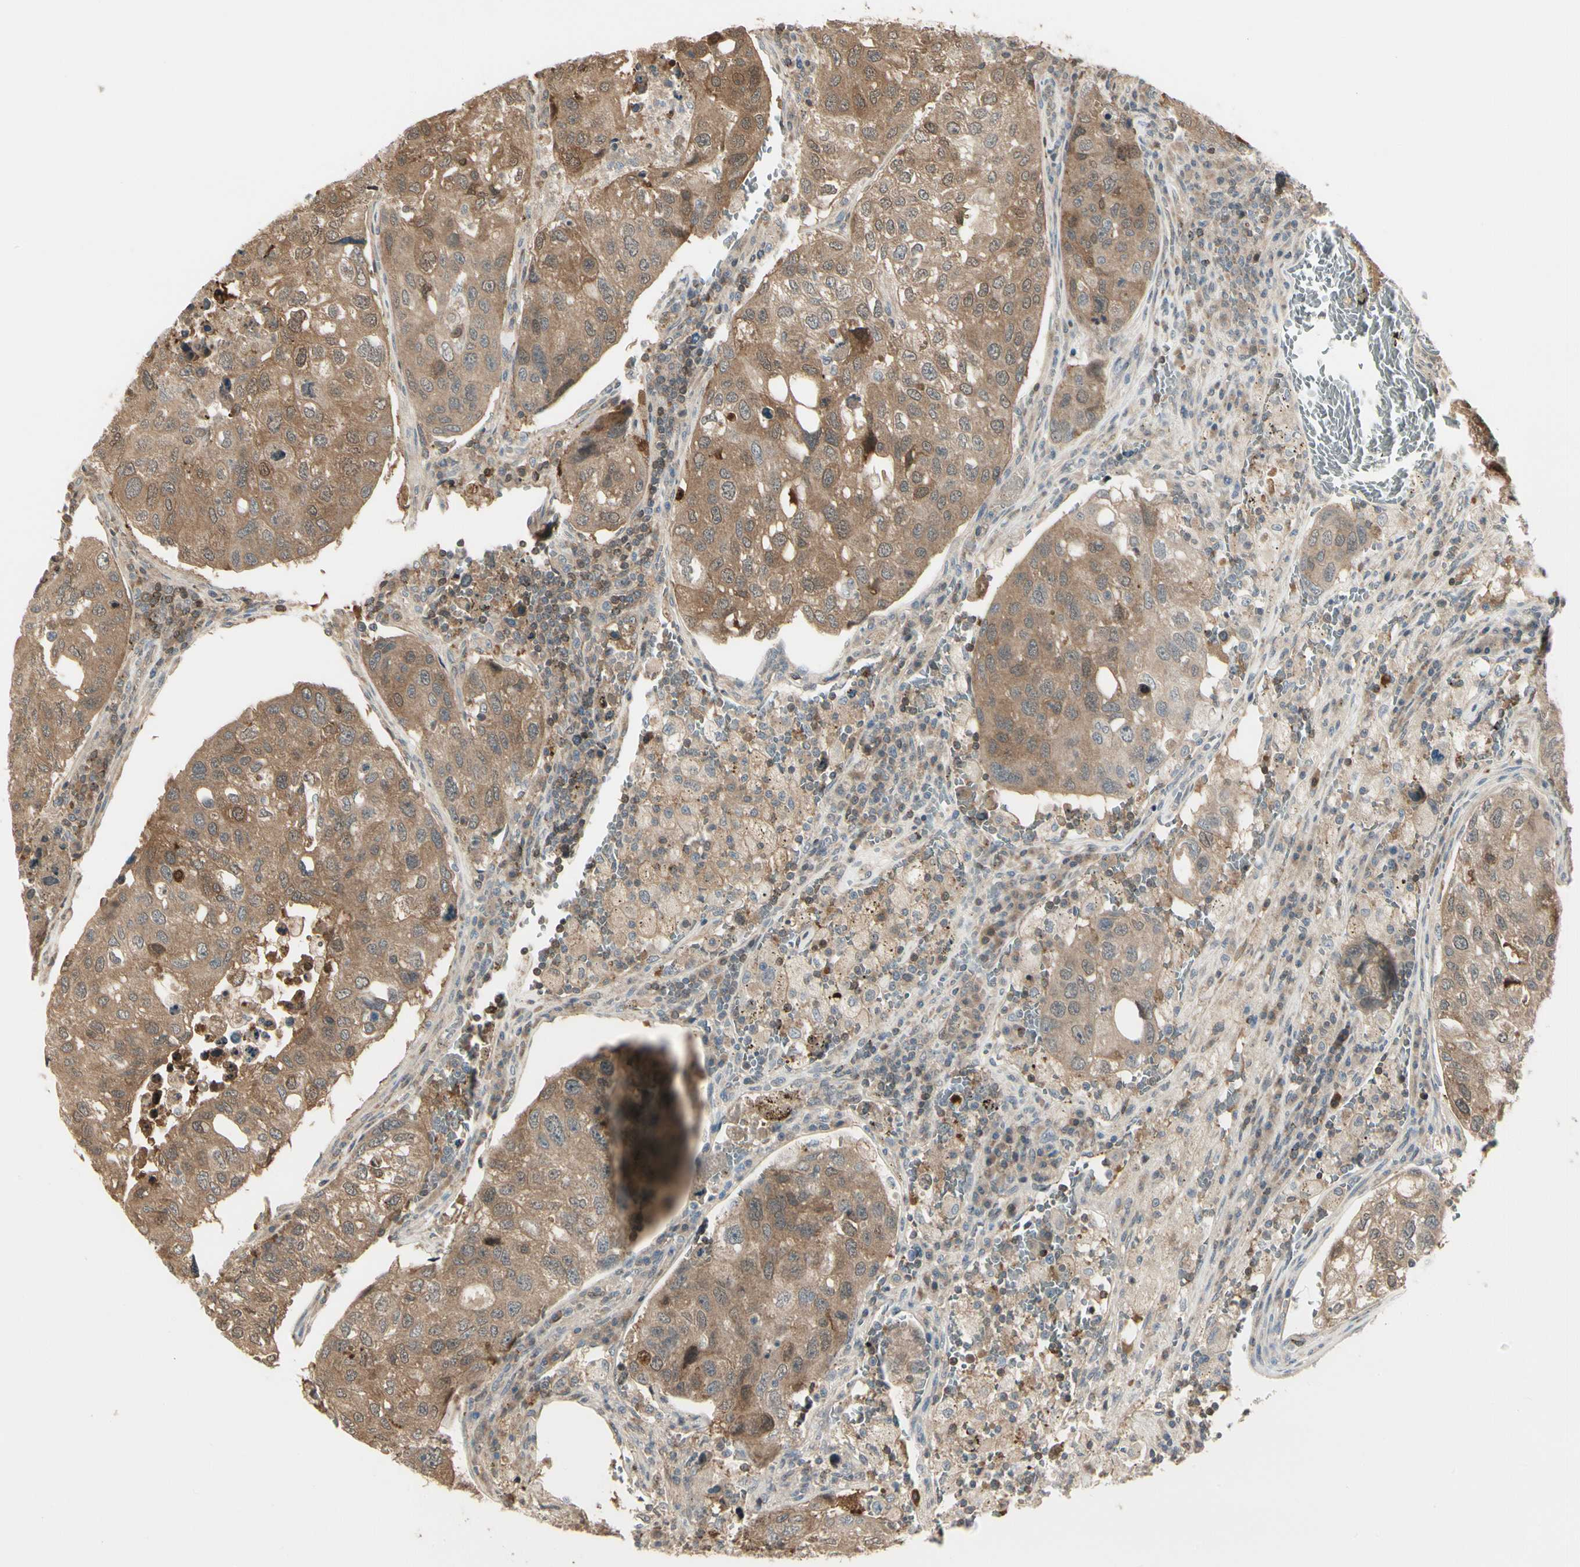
{"staining": {"intensity": "moderate", "quantity": ">75%", "location": "cytoplasmic/membranous"}, "tissue": "urothelial cancer", "cell_type": "Tumor cells", "image_type": "cancer", "snomed": [{"axis": "morphology", "description": "Urothelial carcinoma, High grade"}, {"axis": "topography", "description": "Lymph node"}, {"axis": "topography", "description": "Urinary bladder"}], "caption": "Moderate cytoplasmic/membranous positivity for a protein is present in about >75% of tumor cells of urothelial cancer using immunohistochemistry (IHC).", "gene": "EVC", "patient": {"sex": "male", "age": 51}}